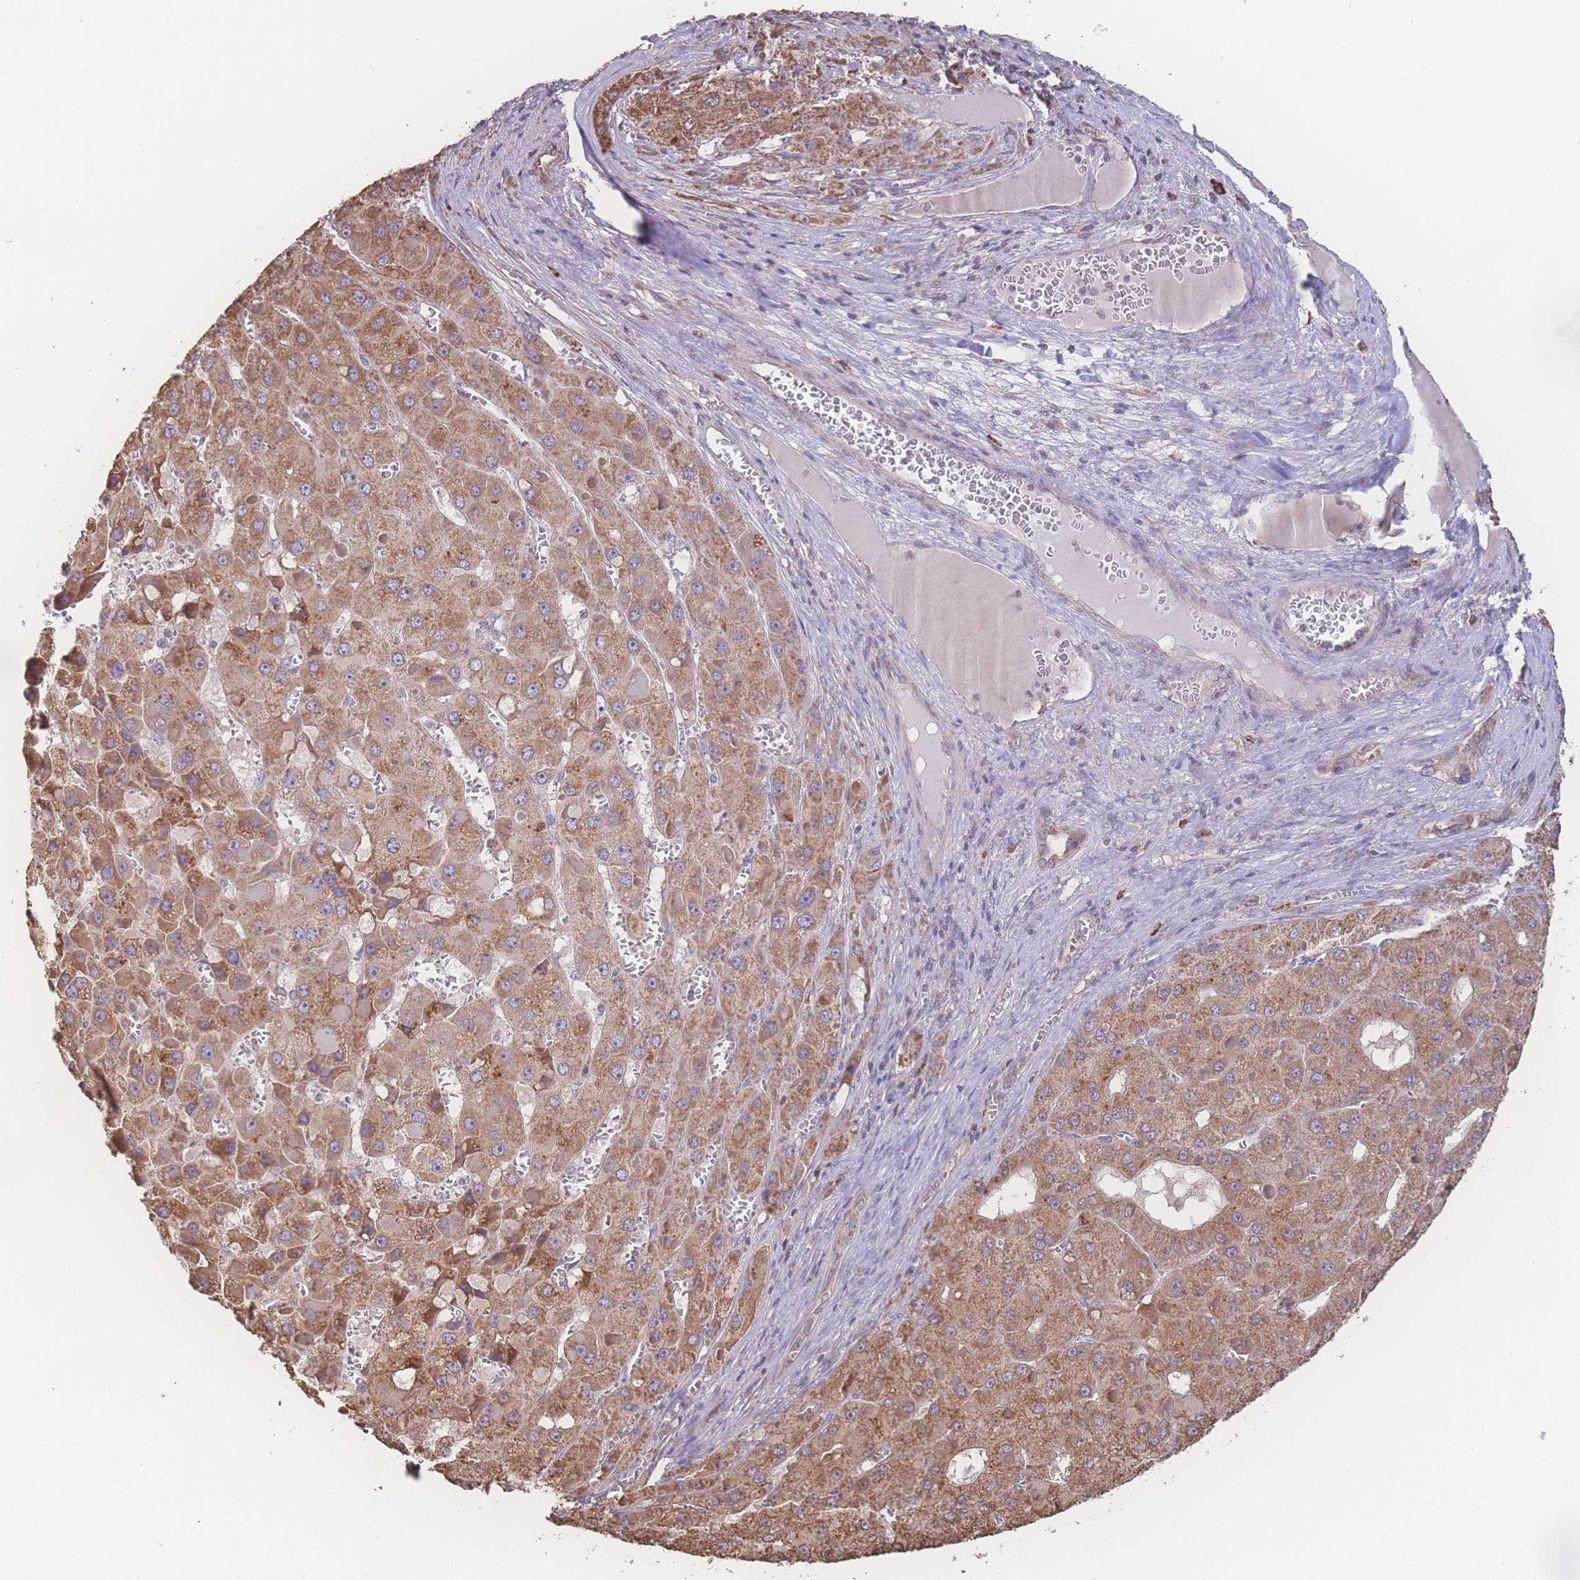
{"staining": {"intensity": "moderate", "quantity": ">75%", "location": "cytoplasmic/membranous"}, "tissue": "liver cancer", "cell_type": "Tumor cells", "image_type": "cancer", "snomed": [{"axis": "morphology", "description": "Carcinoma, Hepatocellular, NOS"}, {"axis": "topography", "description": "Liver"}], "caption": "The image shows immunohistochemical staining of liver cancer (hepatocellular carcinoma). There is moderate cytoplasmic/membranous expression is present in approximately >75% of tumor cells. Using DAB (3,3'-diaminobenzidine) (brown) and hematoxylin (blue) stains, captured at high magnification using brightfield microscopy.", "gene": "SGSM3", "patient": {"sex": "female", "age": 73}}